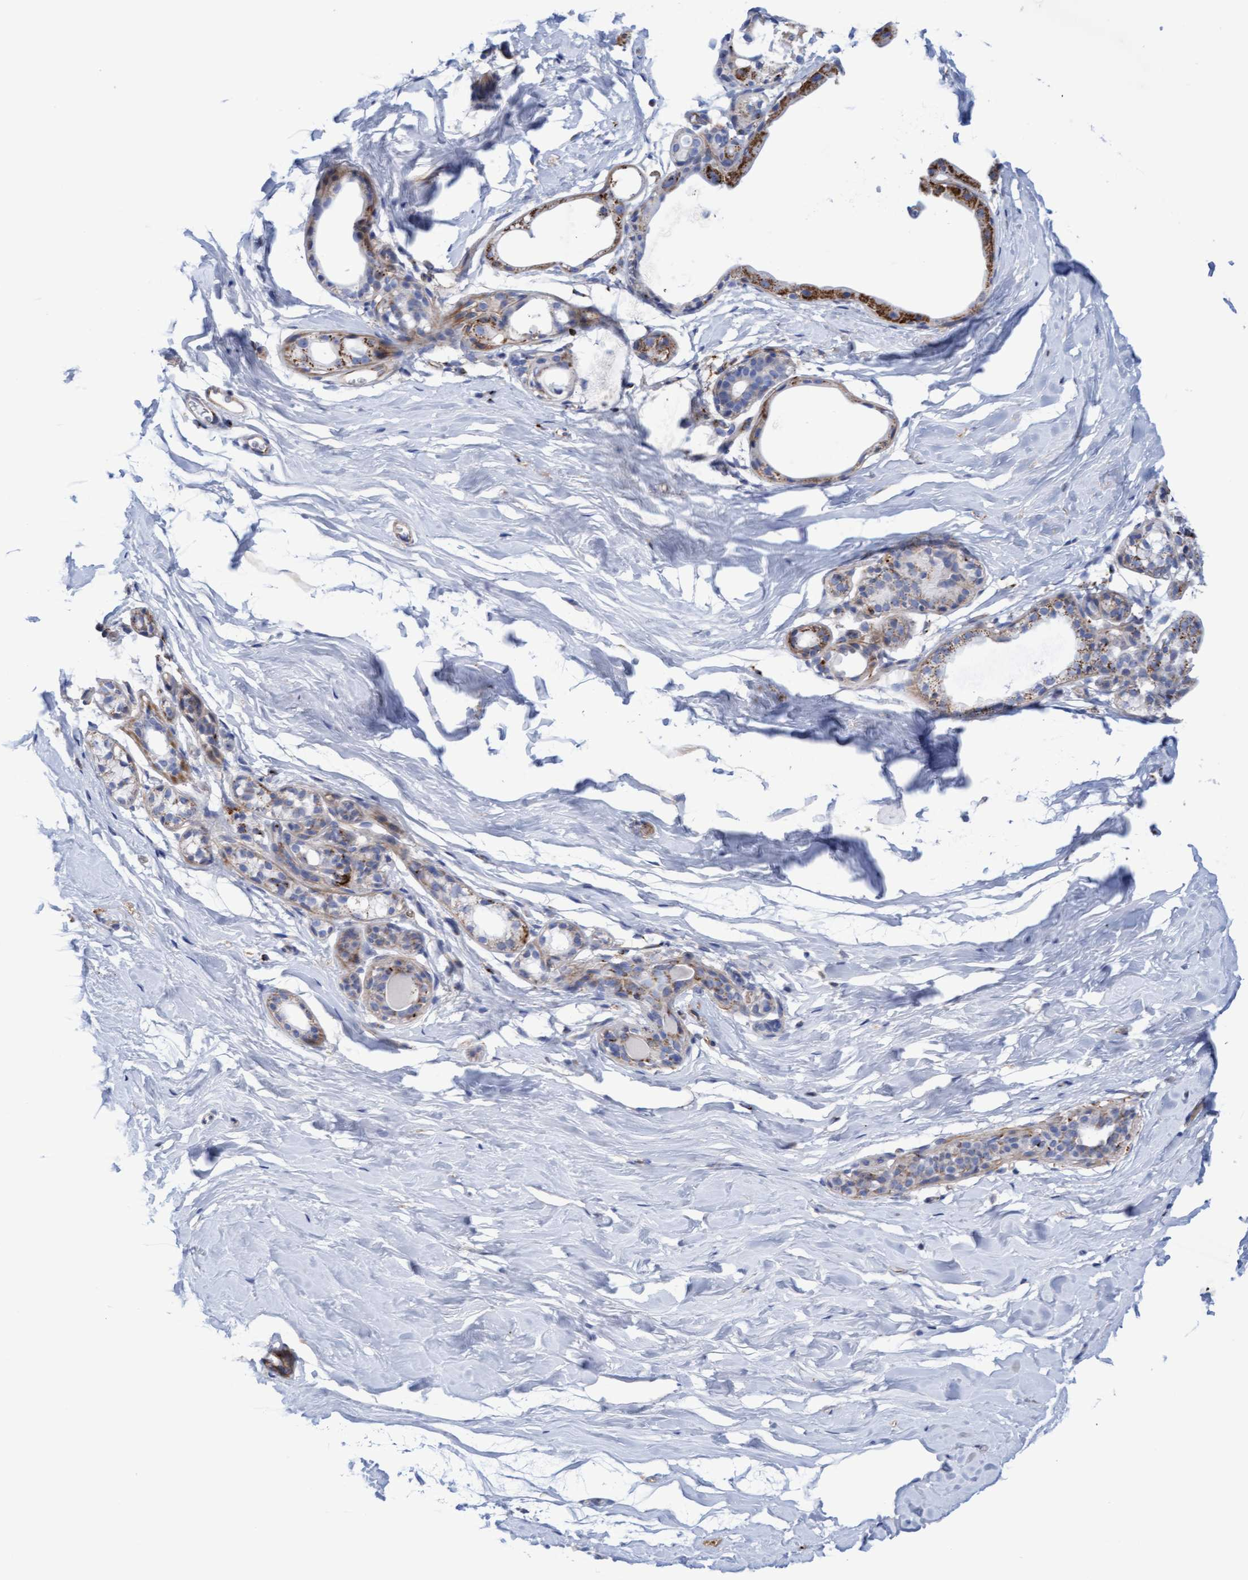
{"staining": {"intensity": "negative", "quantity": "none", "location": "none"}, "tissue": "breast", "cell_type": "Adipocytes", "image_type": "normal", "snomed": [{"axis": "morphology", "description": "Normal tissue, NOS"}, {"axis": "topography", "description": "Breast"}], "caption": "High magnification brightfield microscopy of normal breast stained with DAB (3,3'-diaminobenzidine) (brown) and counterstained with hematoxylin (blue): adipocytes show no significant expression. (DAB IHC, high magnification).", "gene": "GGTA1", "patient": {"sex": "female", "age": 62}}